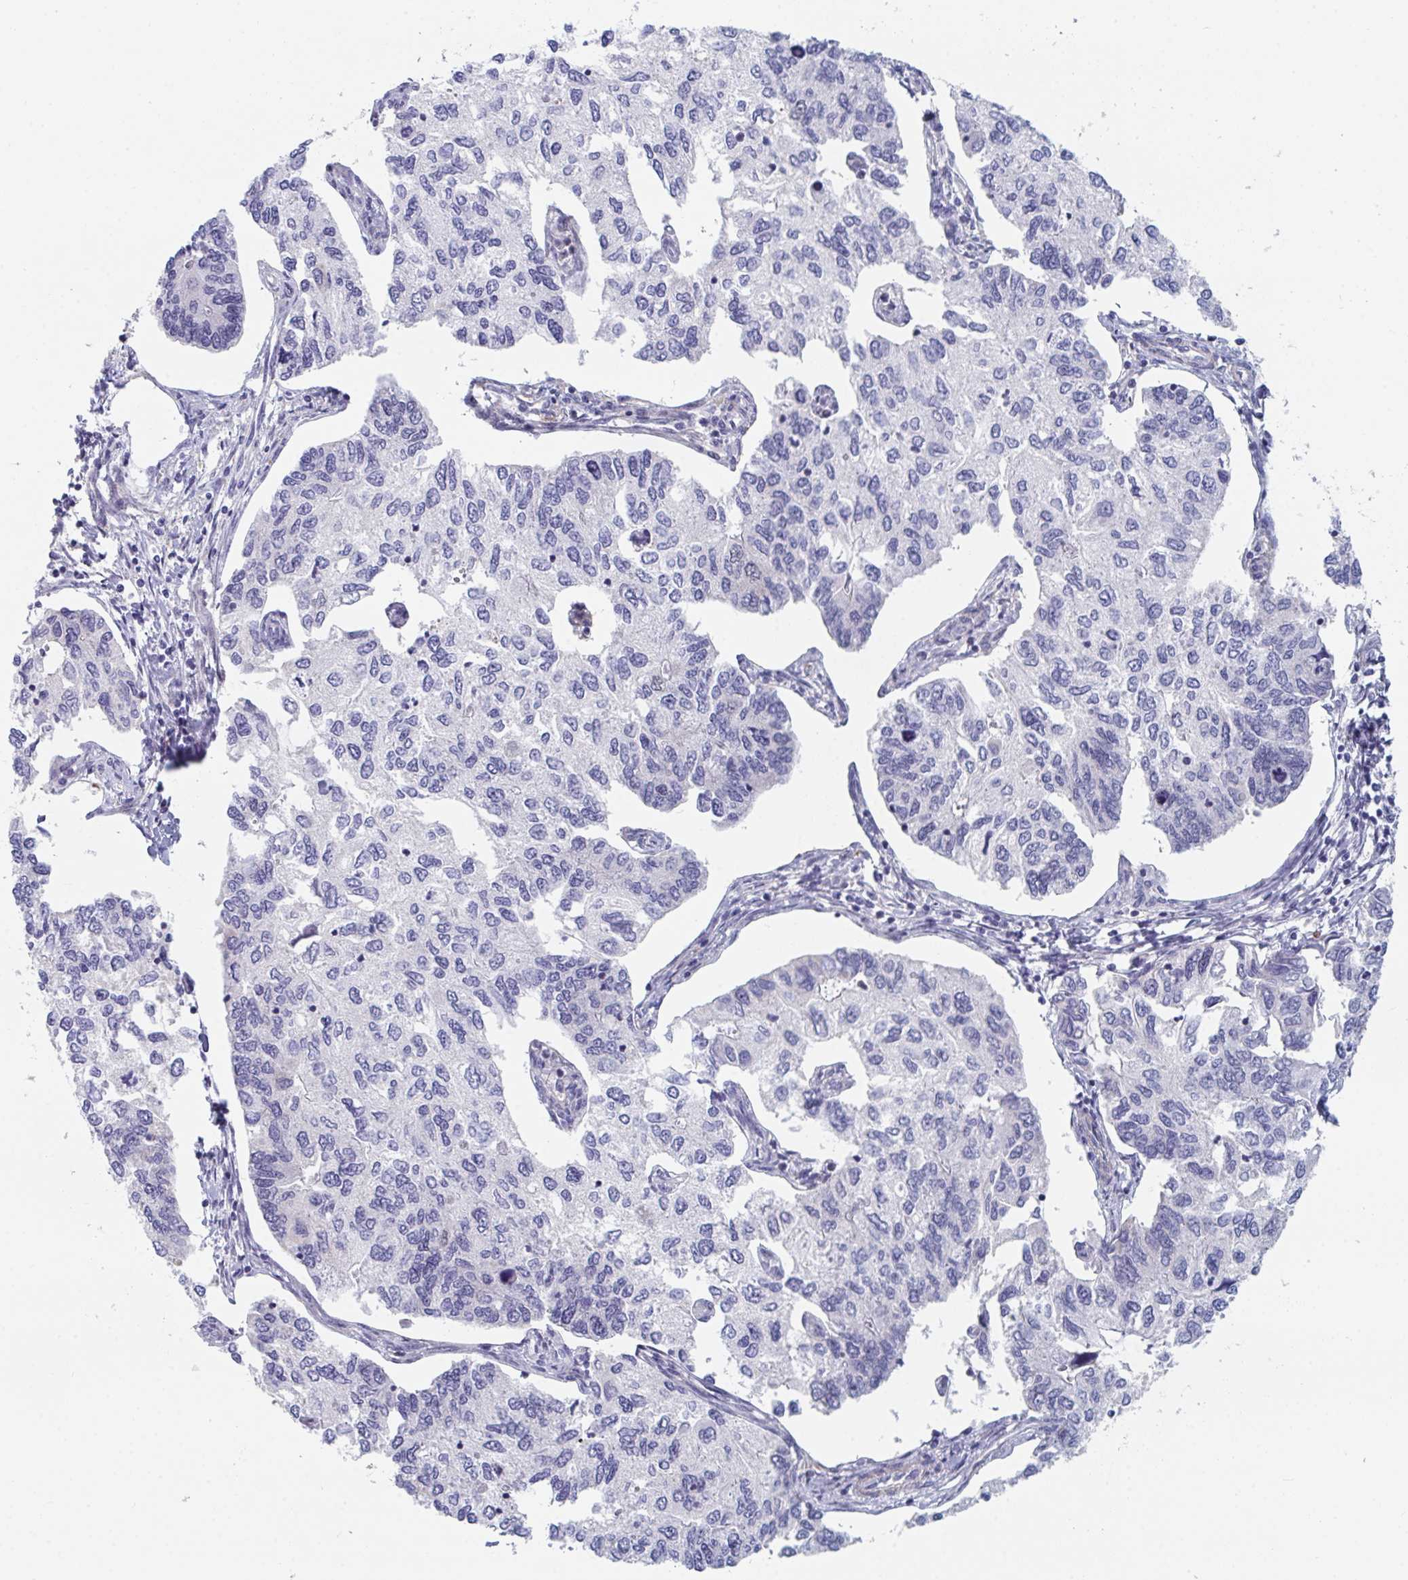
{"staining": {"intensity": "negative", "quantity": "none", "location": "none"}, "tissue": "endometrial cancer", "cell_type": "Tumor cells", "image_type": "cancer", "snomed": [{"axis": "morphology", "description": "Carcinoma, NOS"}, {"axis": "topography", "description": "Uterus"}], "caption": "This is a photomicrograph of immunohistochemistry staining of endometrial cancer, which shows no staining in tumor cells. (DAB (3,3'-diaminobenzidine) IHC, high magnification).", "gene": "CENPT", "patient": {"sex": "female", "age": 76}}